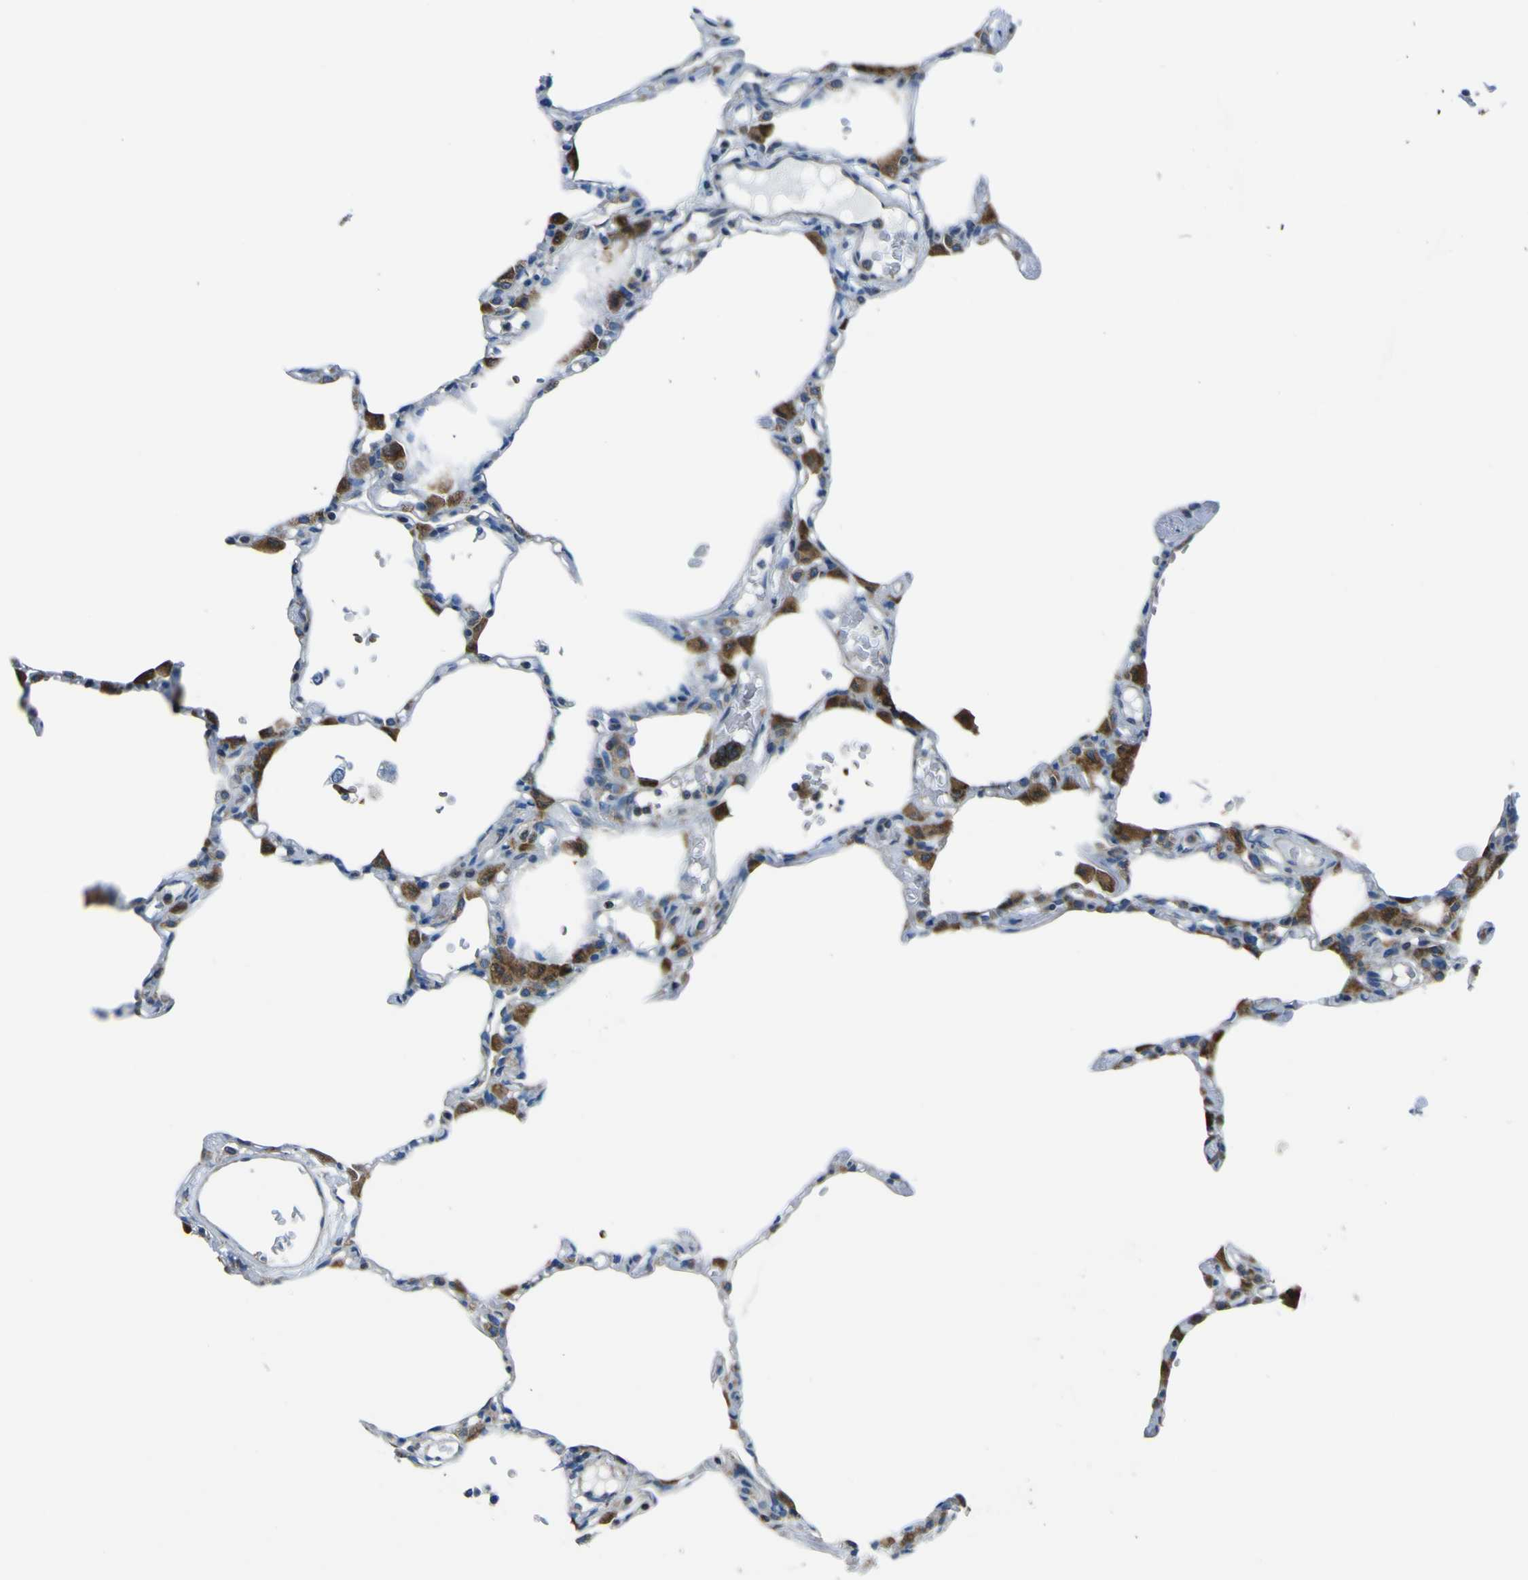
{"staining": {"intensity": "negative", "quantity": "none", "location": "none"}, "tissue": "lung", "cell_type": "Alveolar cells", "image_type": "normal", "snomed": [{"axis": "morphology", "description": "Normal tissue, NOS"}, {"axis": "topography", "description": "Lung"}], "caption": "Immunohistochemistry (IHC) of benign lung displays no staining in alveolar cells.", "gene": "STIM1", "patient": {"sex": "female", "age": 49}}